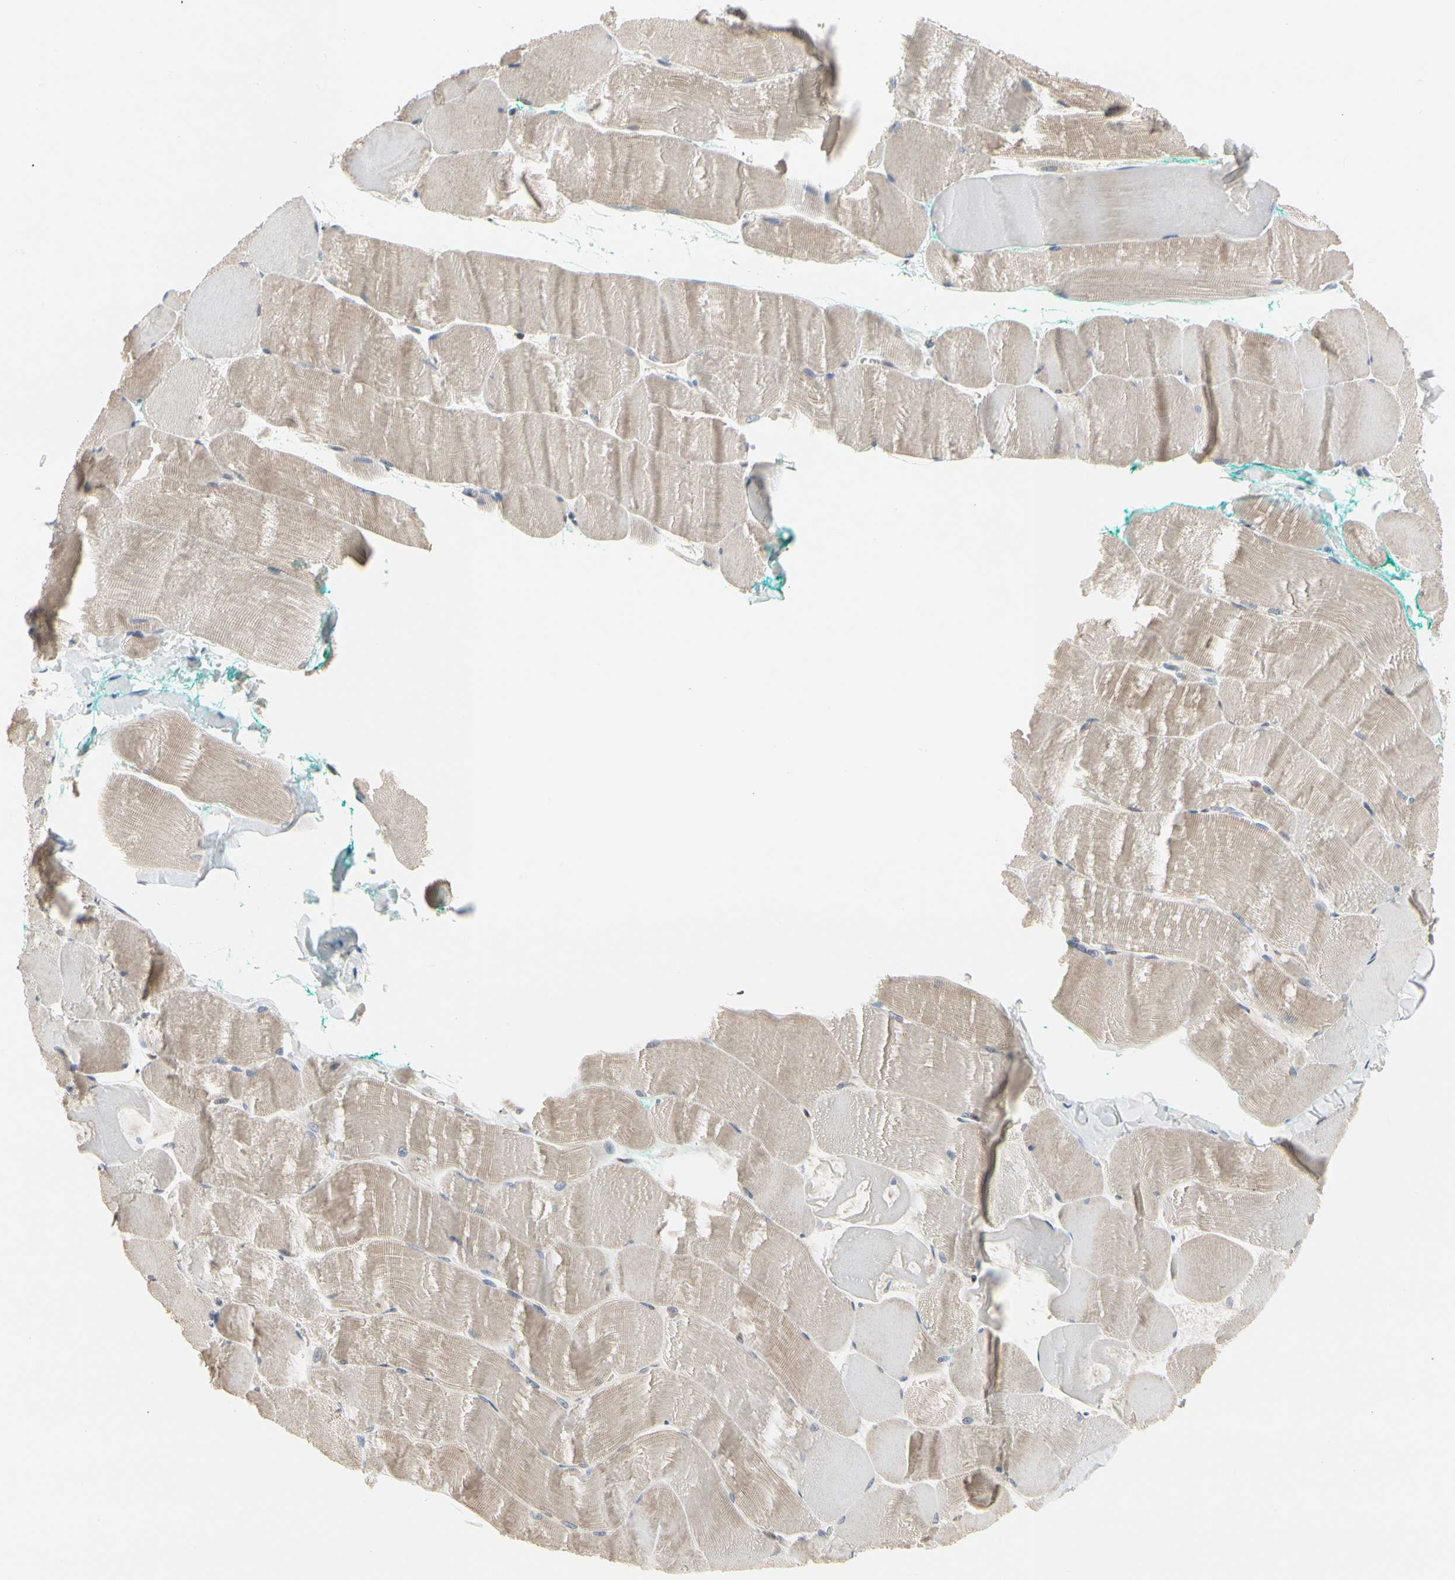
{"staining": {"intensity": "weak", "quantity": "25%-75%", "location": "cytoplasmic/membranous"}, "tissue": "skeletal muscle", "cell_type": "Myocytes", "image_type": "normal", "snomed": [{"axis": "morphology", "description": "Normal tissue, NOS"}, {"axis": "morphology", "description": "Squamous cell carcinoma, NOS"}, {"axis": "topography", "description": "Skeletal muscle"}], "caption": "DAB (3,3'-diaminobenzidine) immunohistochemical staining of normal skeletal muscle reveals weak cytoplasmic/membranous protein staining in about 25%-75% of myocytes.", "gene": "CDK5", "patient": {"sex": "male", "age": 51}}